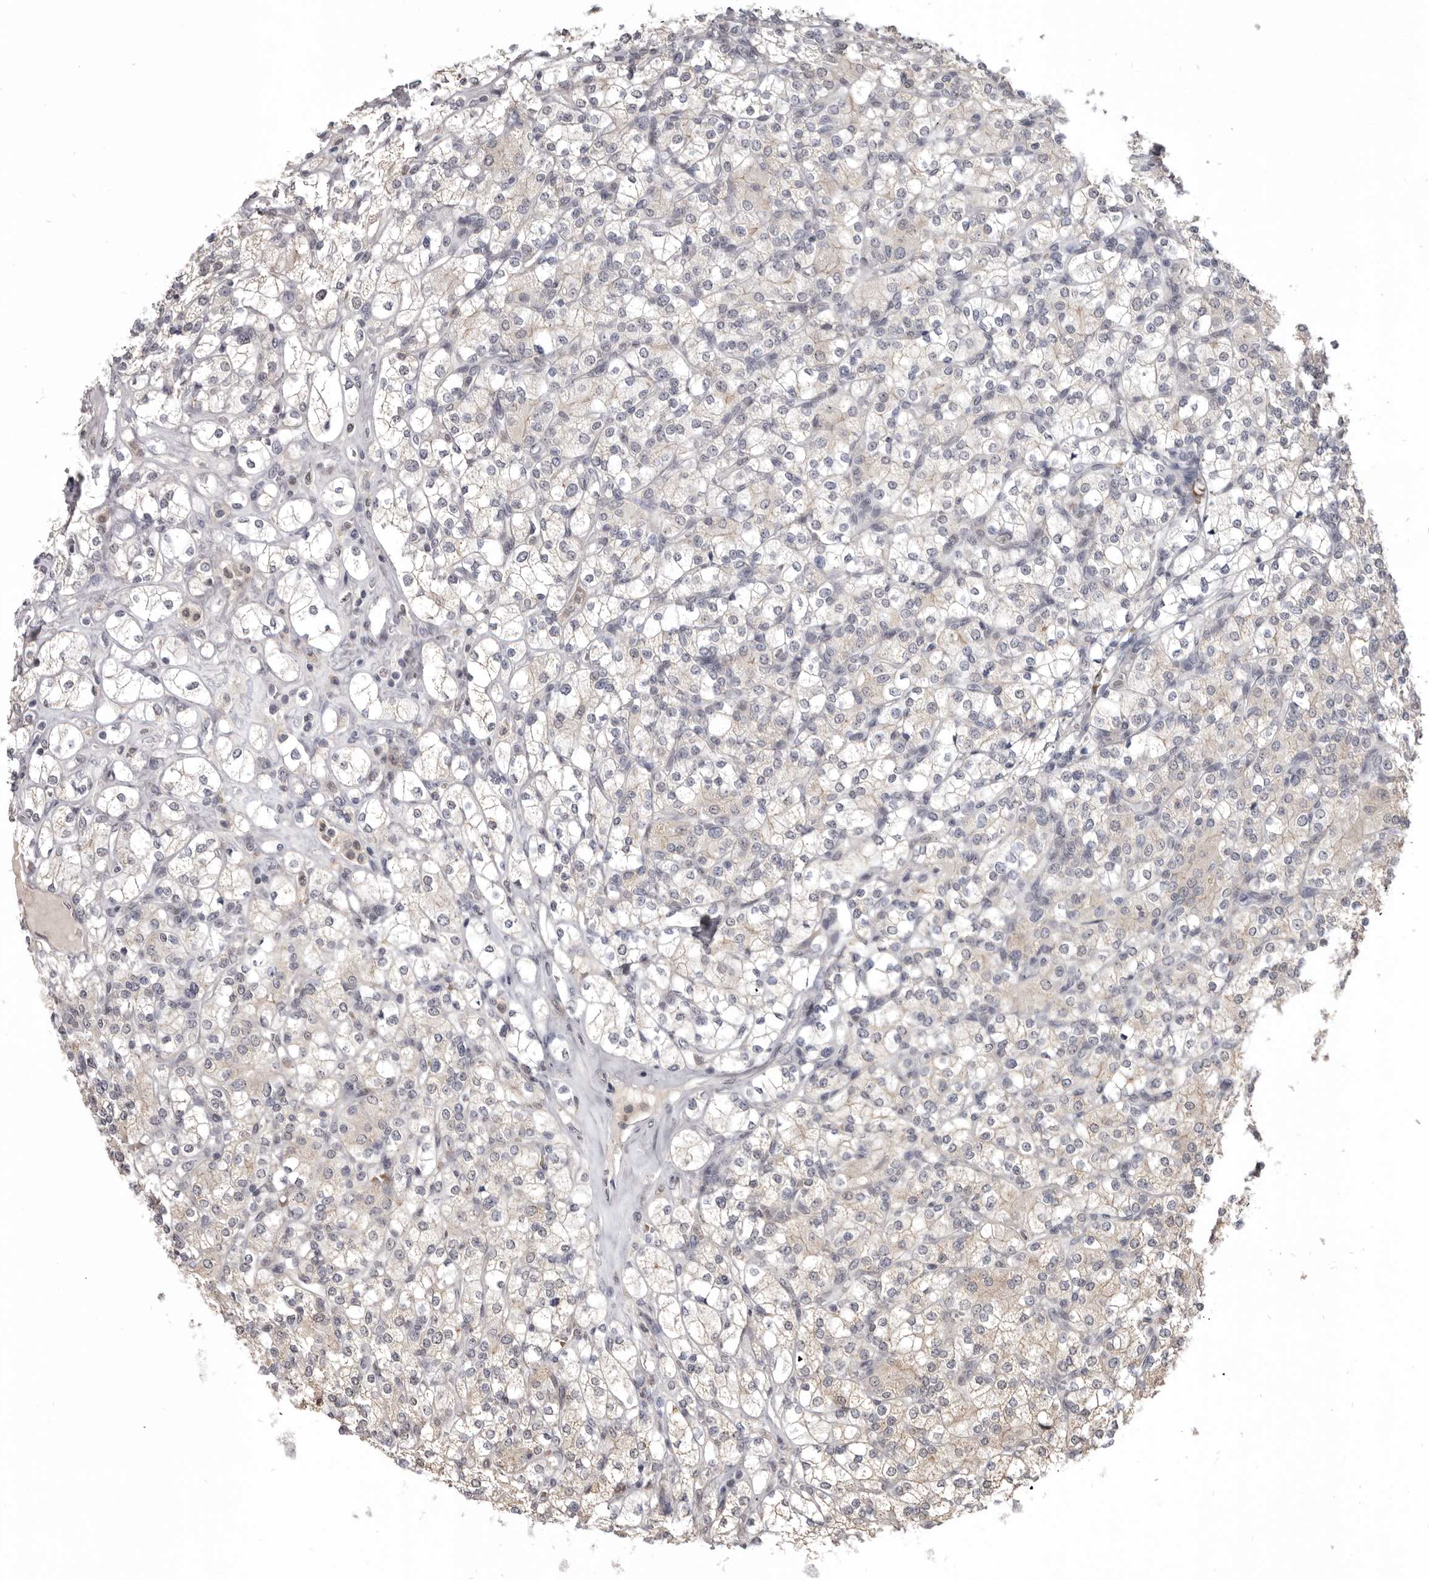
{"staining": {"intensity": "negative", "quantity": "none", "location": "none"}, "tissue": "renal cancer", "cell_type": "Tumor cells", "image_type": "cancer", "snomed": [{"axis": "morphology", "description": "Adenocarcinoma, NOS"}, {"axis": "topography", "description": "Kidney"}], "caption": "Tumor cells show no significant protein staining in renal cancer (adenocarcinoma).", "gene": "CGN", "patient": {"sex": "male", "age": 77}}